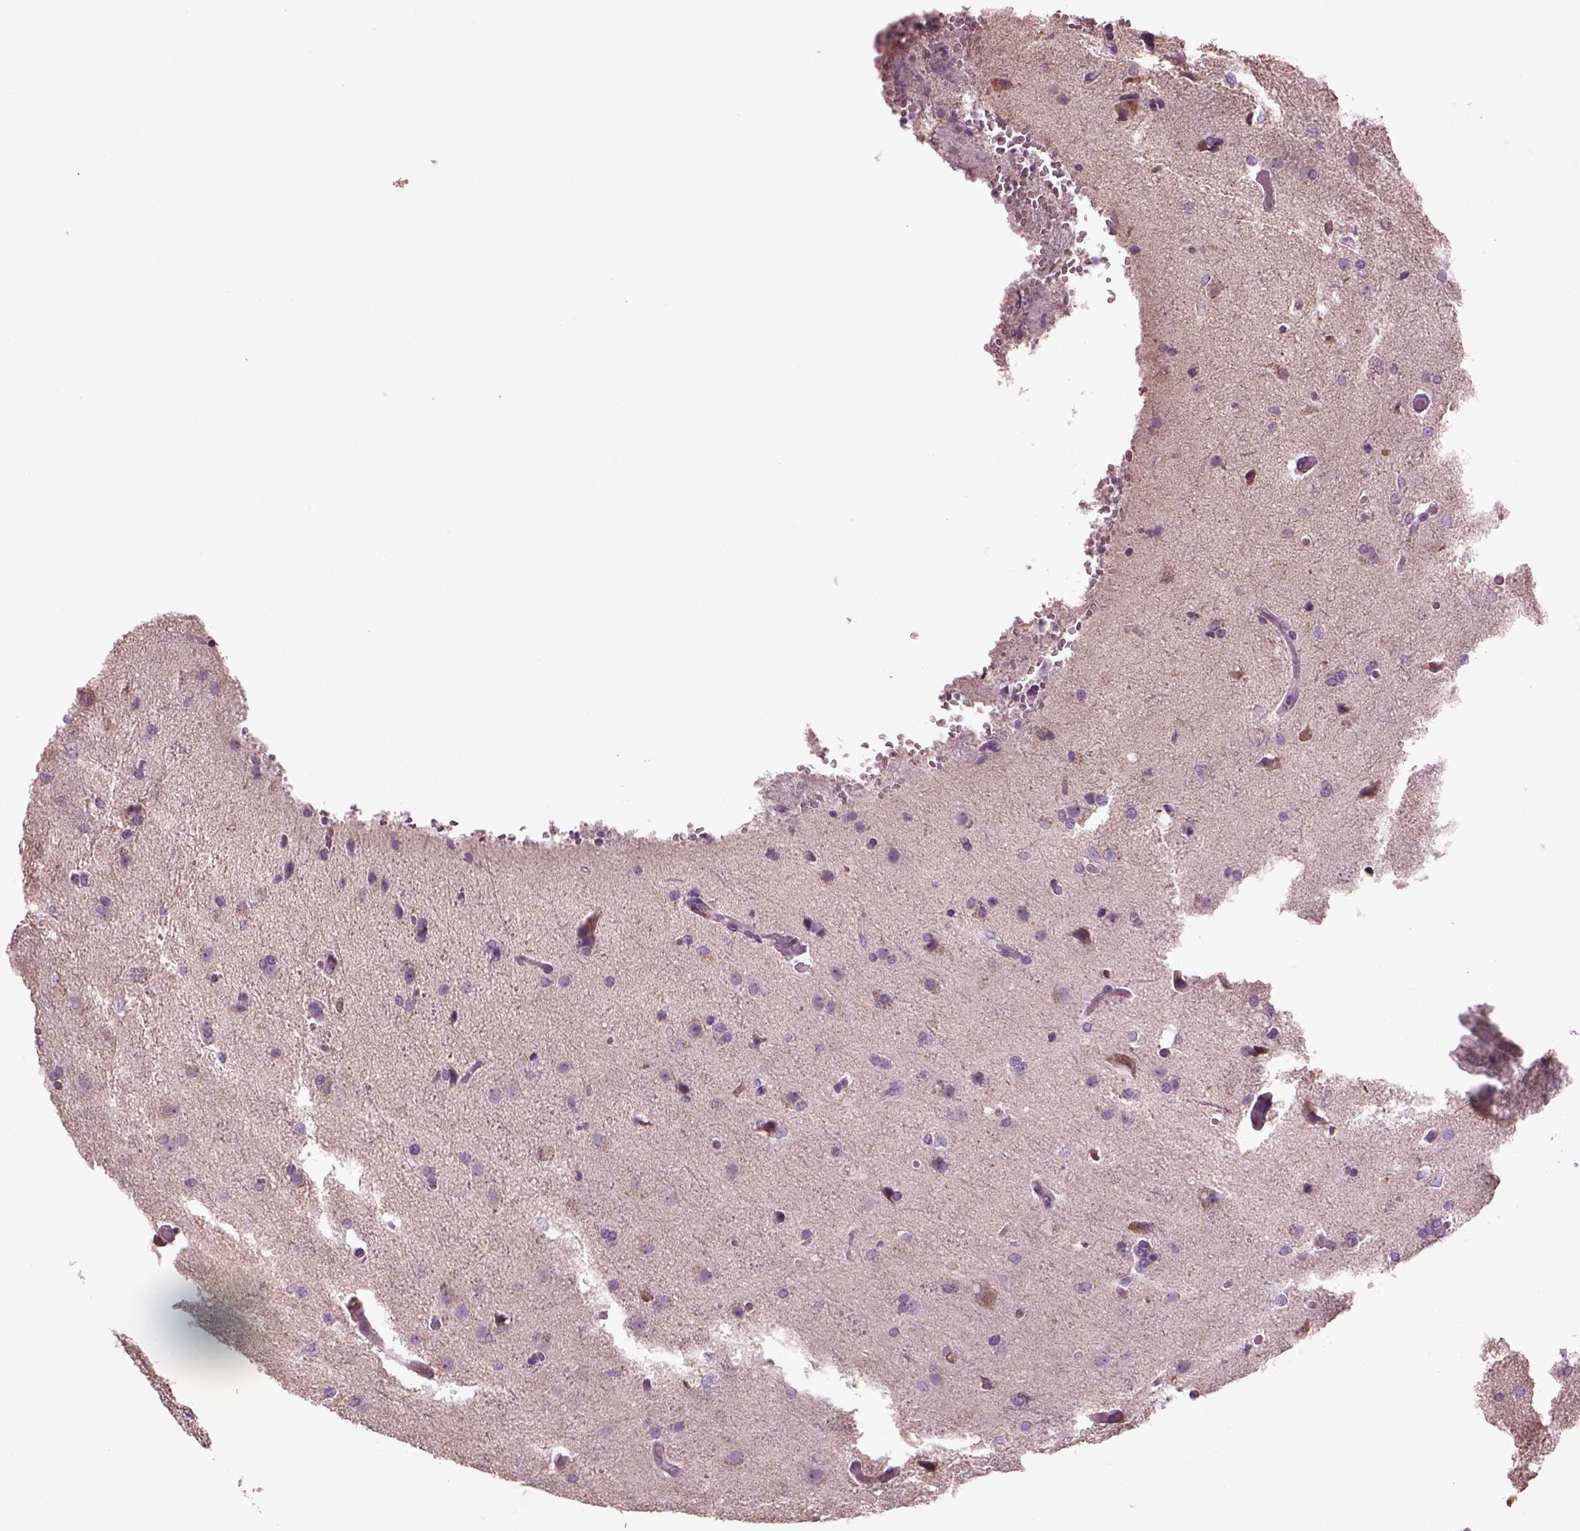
{"staining": {"intensity": "negative", "quantity": "none", "location": "none"}, "tissue": "glioma", "cell_type": "Tumor cells", "image_type": "cancer", "snomed": [{"axis": "morphology", "description": "Glioma, malignant, High grade"}, {"axis": "topography", "description": "Brain"}], "caption": "Micrograph shows no significant protein positivity in tumor cells of glioma.", "gene": "SPATA7", "patient": {"sex": "male", "age": 68}}